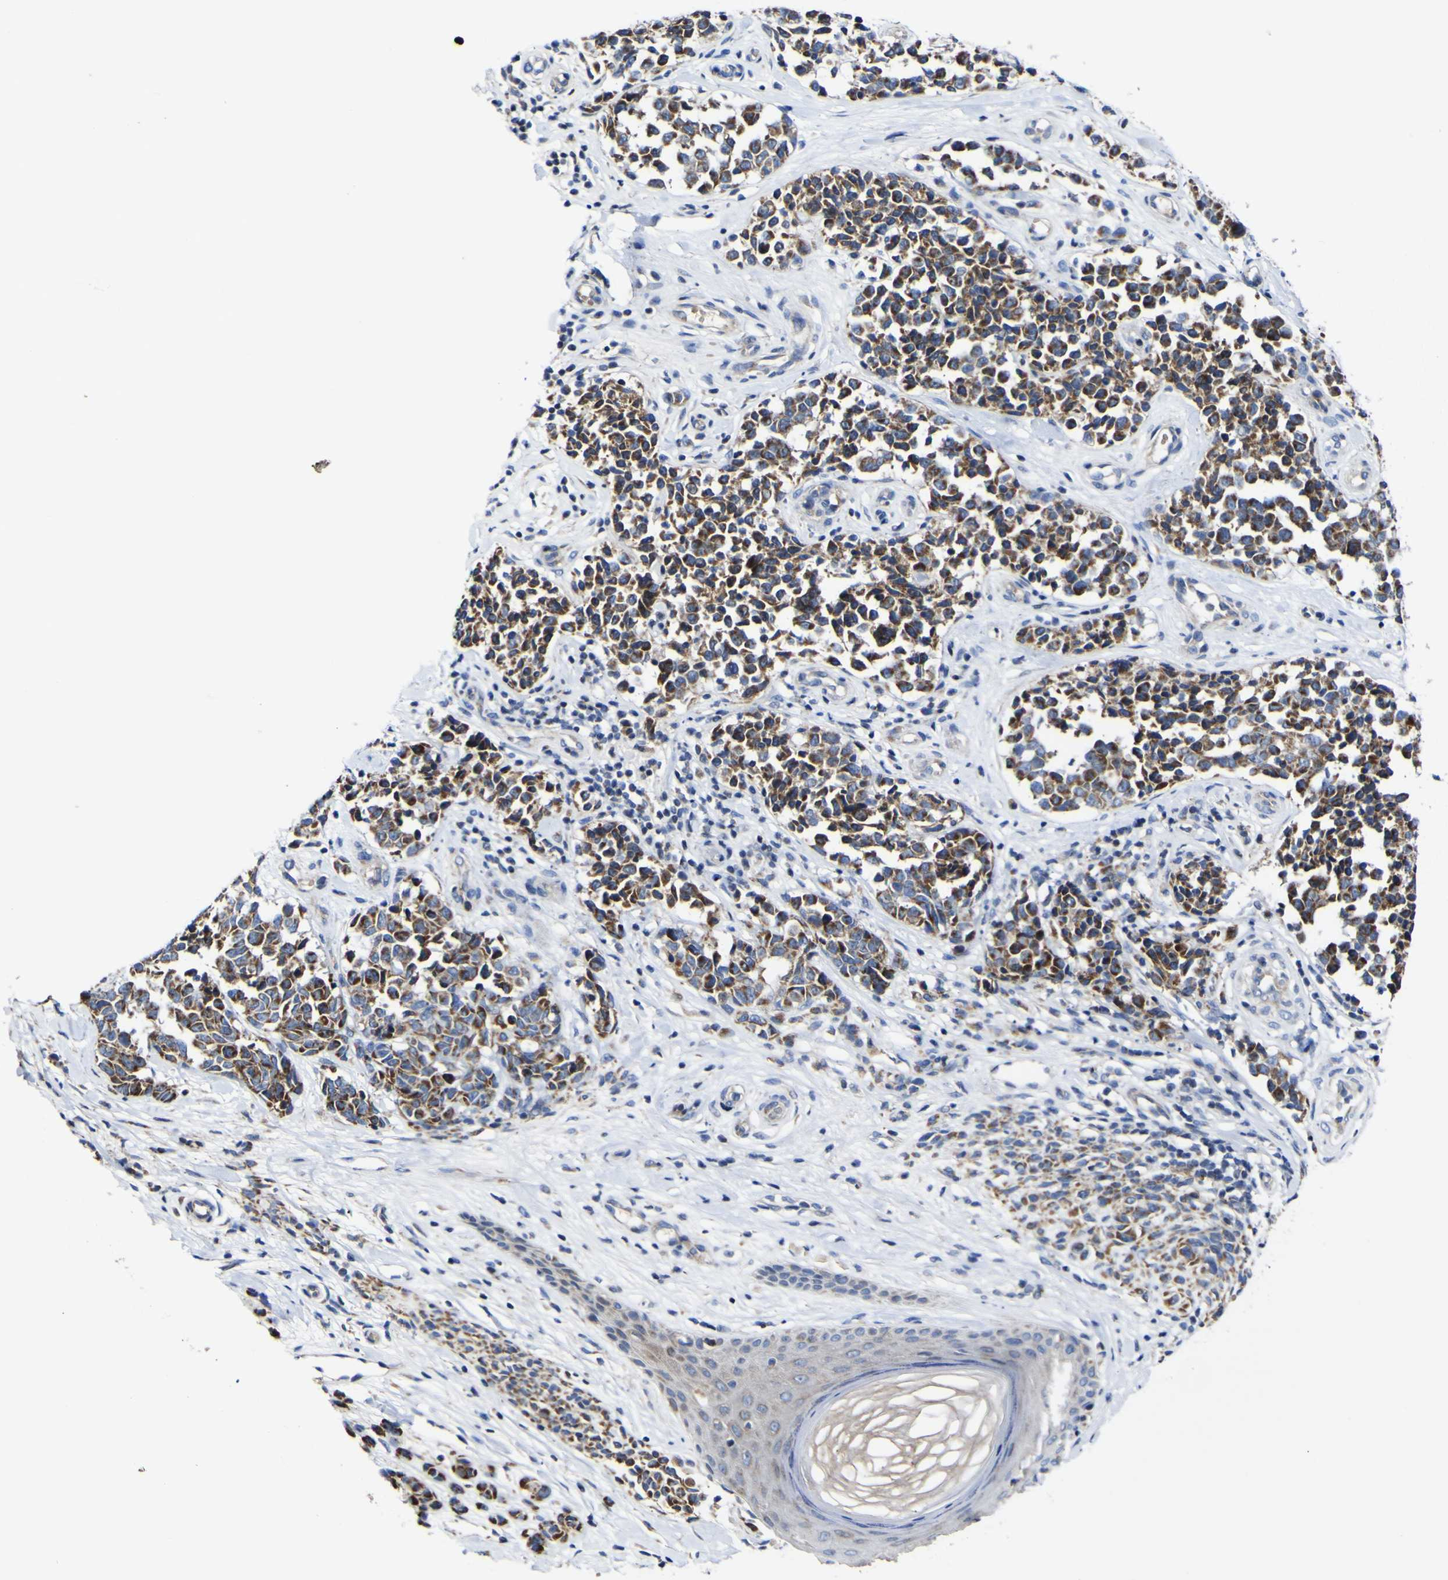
{"staining": {"intensity": "moderate", "quantity": ">75%", "location": "cytoplasmic/membranous"}, "tissue": "melanoma", "cell_type": "Tumor cells", "image_type": "cancer", "snomed": [{"axis": "morphology", "description": "Malignant melanoma, NOS"}, {"axis": "topography", "description": "Skin"}], "caption": "This photomicrograph reveals immunohistochemistry (IHC) staining of malignant melanoma, with medium moderate cytoplasmic/membranous expression in approximately >75% of tumor cells.", "gene": "CCDC90B", "patient": {"sex": "female", "age": 64}}